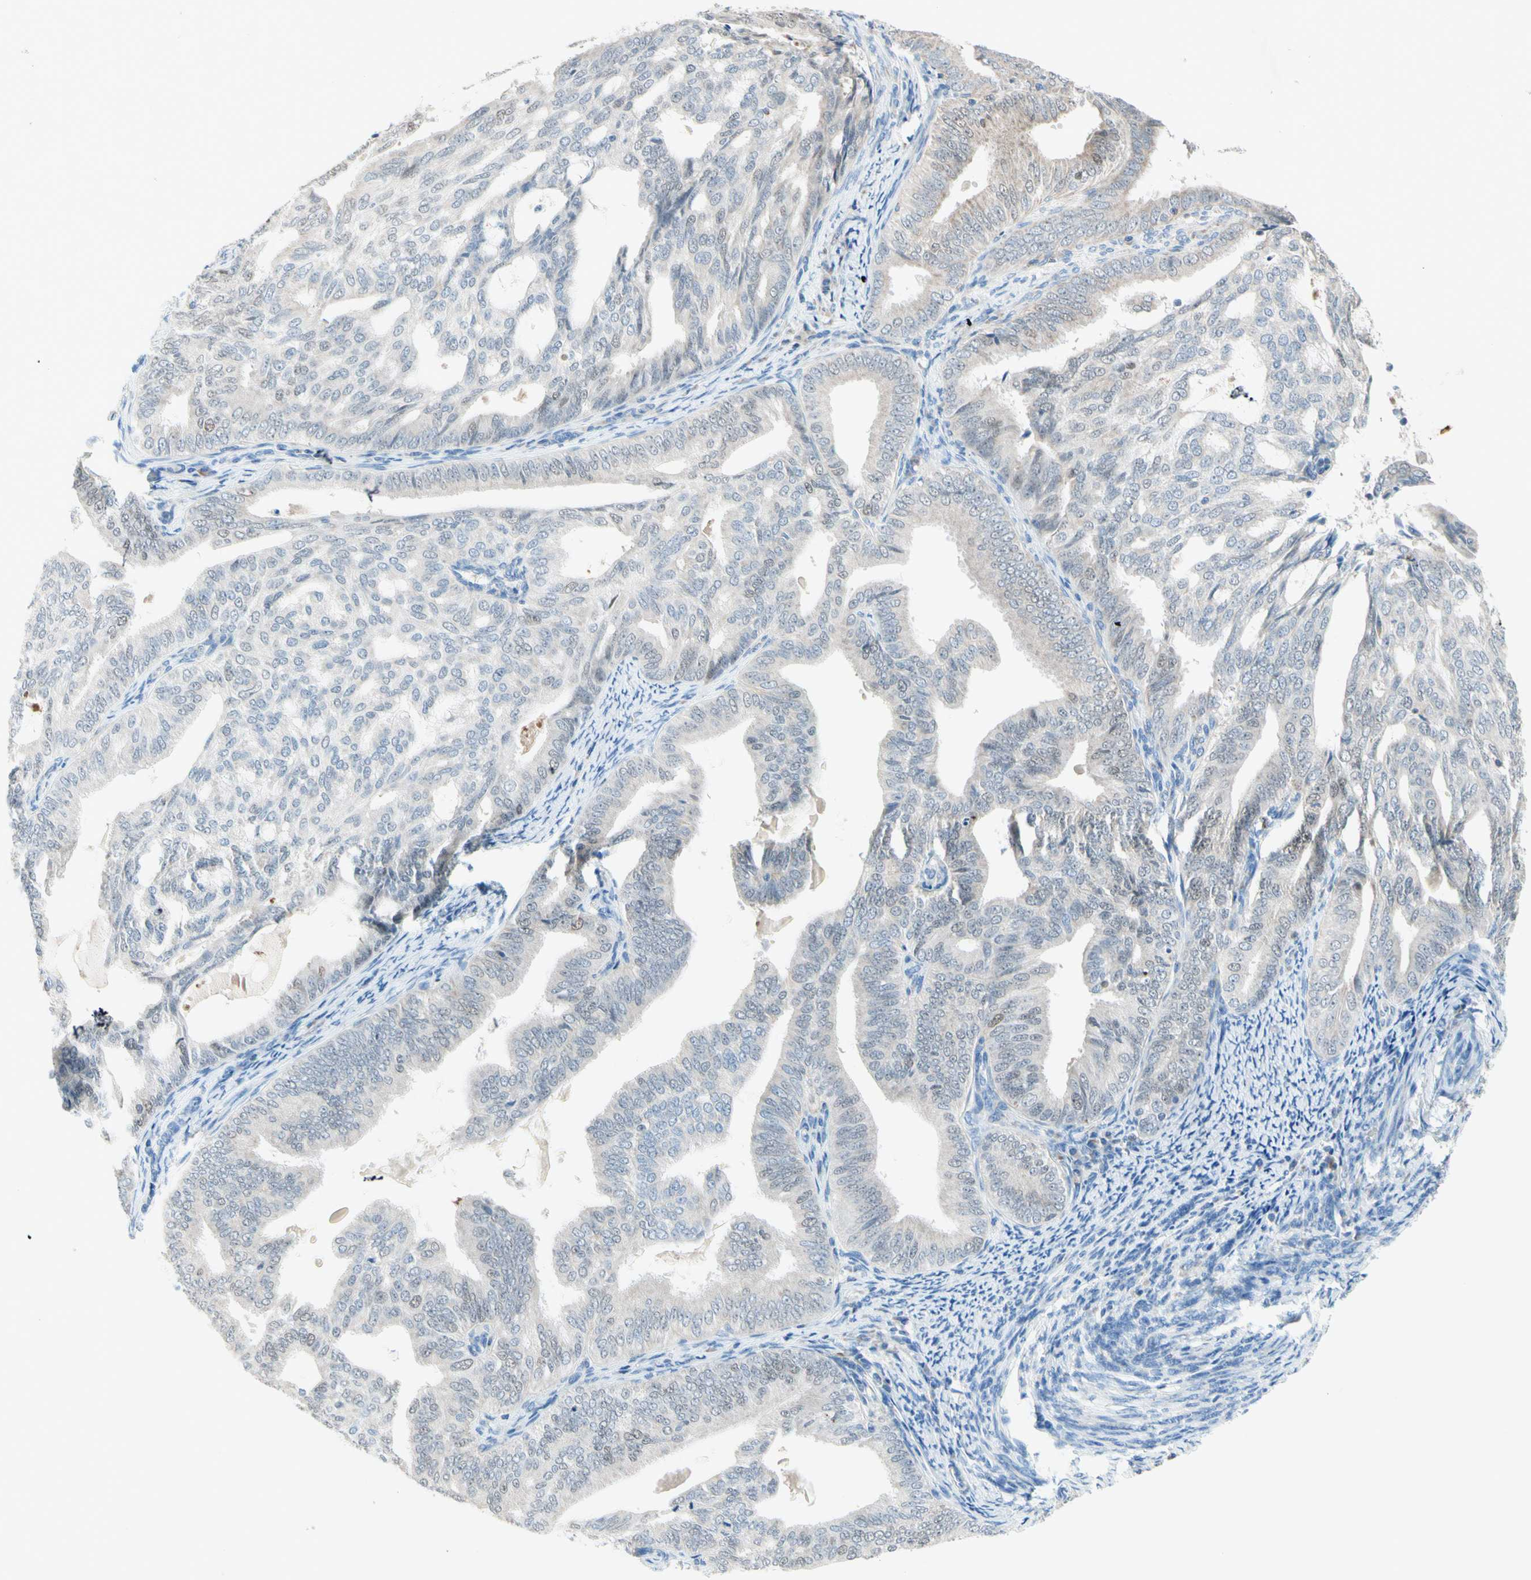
{"staining": {"intensity": "weak", "quantity": "25%-75%", "location": "cytoplasmic/membranous"}, "tissue": "endometrial cancer", "cell_type": "Tumor cells", "image_type": "cancer", "snomed": [{"axis": "morphology", "description": "Adenocarcinoma, NOS"}, {"axis": "topography", "description": "Endometrium"}], "caption": "Endometrial adenocarcinoma stained with DAB IHC shows low levels of weak cytoplasmic/membranous positivity in approximately 25%-75% of tumor cells.", "gene": "MFF", "patient": {"sex": "female", "age": 58}}